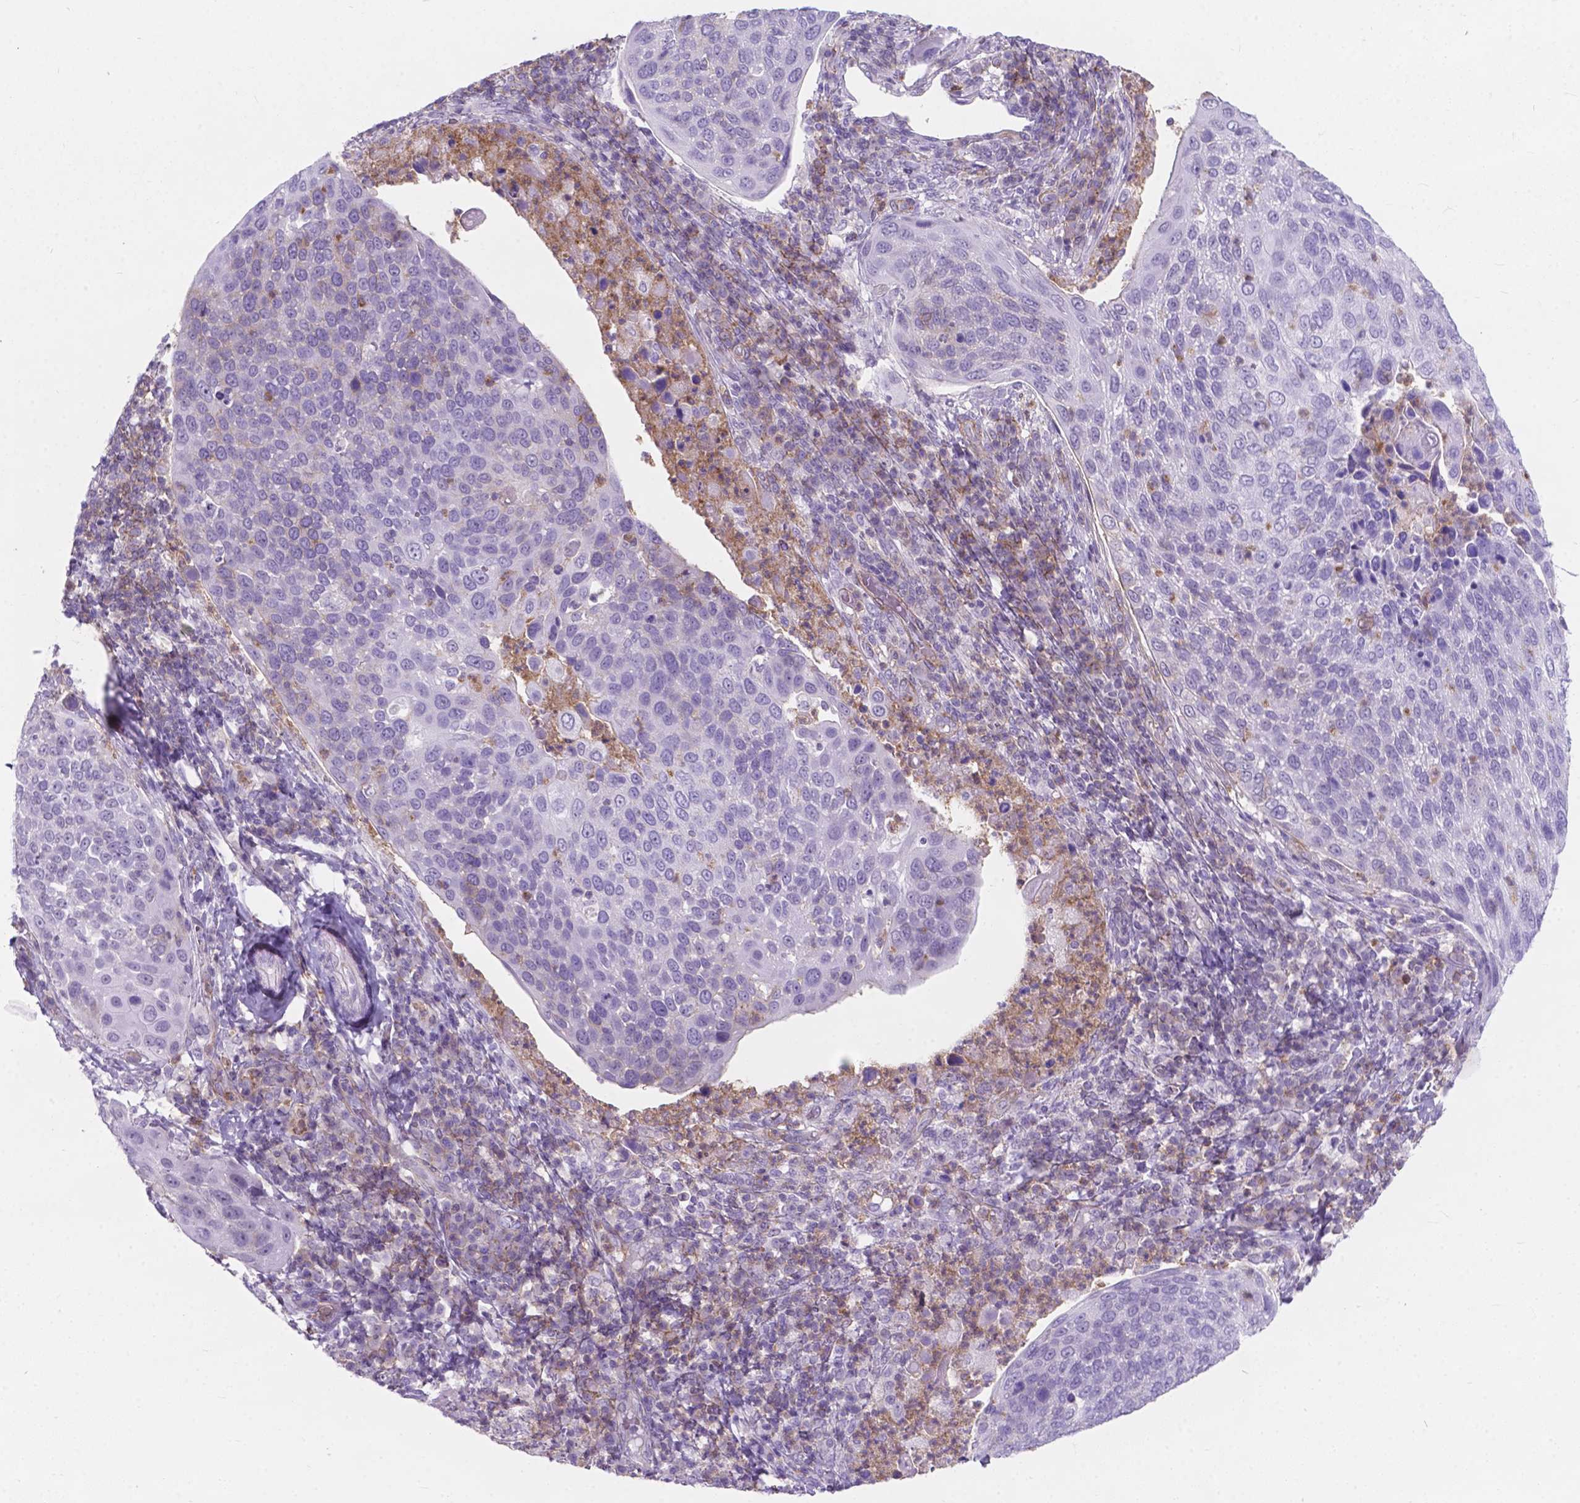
{"staining": {"intensity": "negative", "quantity": "none", "location": "none"}, "tissue": "cervical cancer", "cell_type": "Tumor cells", "image_type": "cancer", "snomed": [{"axis": "morphology", "description": "Squamous cell carcinoma, NOS"}, {"axis": "topography", "description": "Cervix"}], "caption": "Tumor cells show no significant protein expression in cervical cancer (squamous cell carcinoma).", "gene": "KIAA0040", "patient": {"sex": "female", "age": 54}}